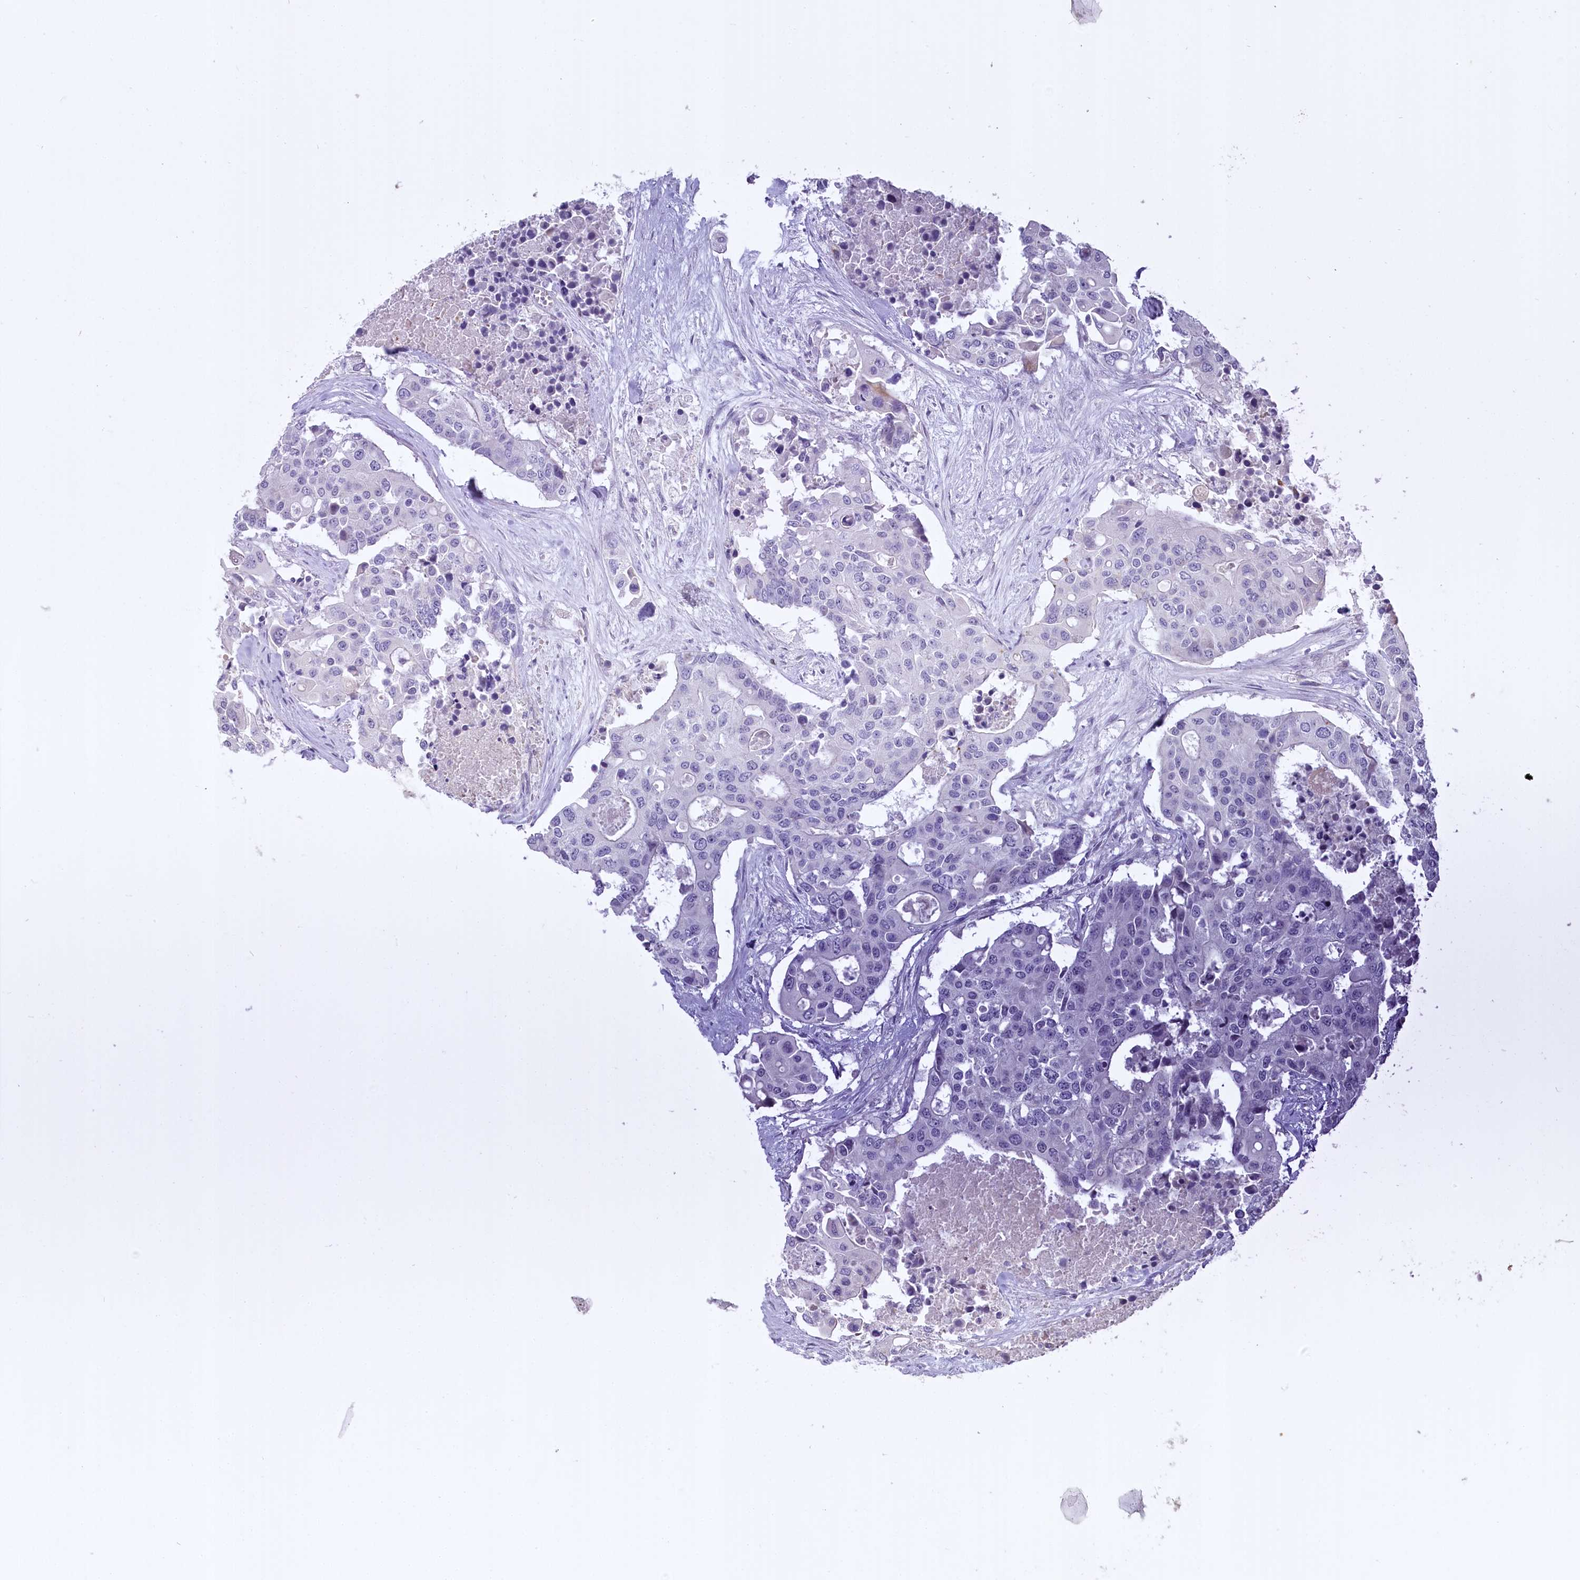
{"staining": {"intensity": "negative", "quantity": "none", "location": "none"}, "tissue": "colorectal cancer", "cell_type": "Tumor cells", "image_type": "cancer", "snomed": [{"axis": "morphology", "description": "Adenocarcinoma, NOS"}, {"axis": "topography", "description": "Colon"}], "caption": "There is no significant staining in tumor cells of colorectal cancer.", "gene": "USP11", "patient": {"sex": "male", "age": 77}}